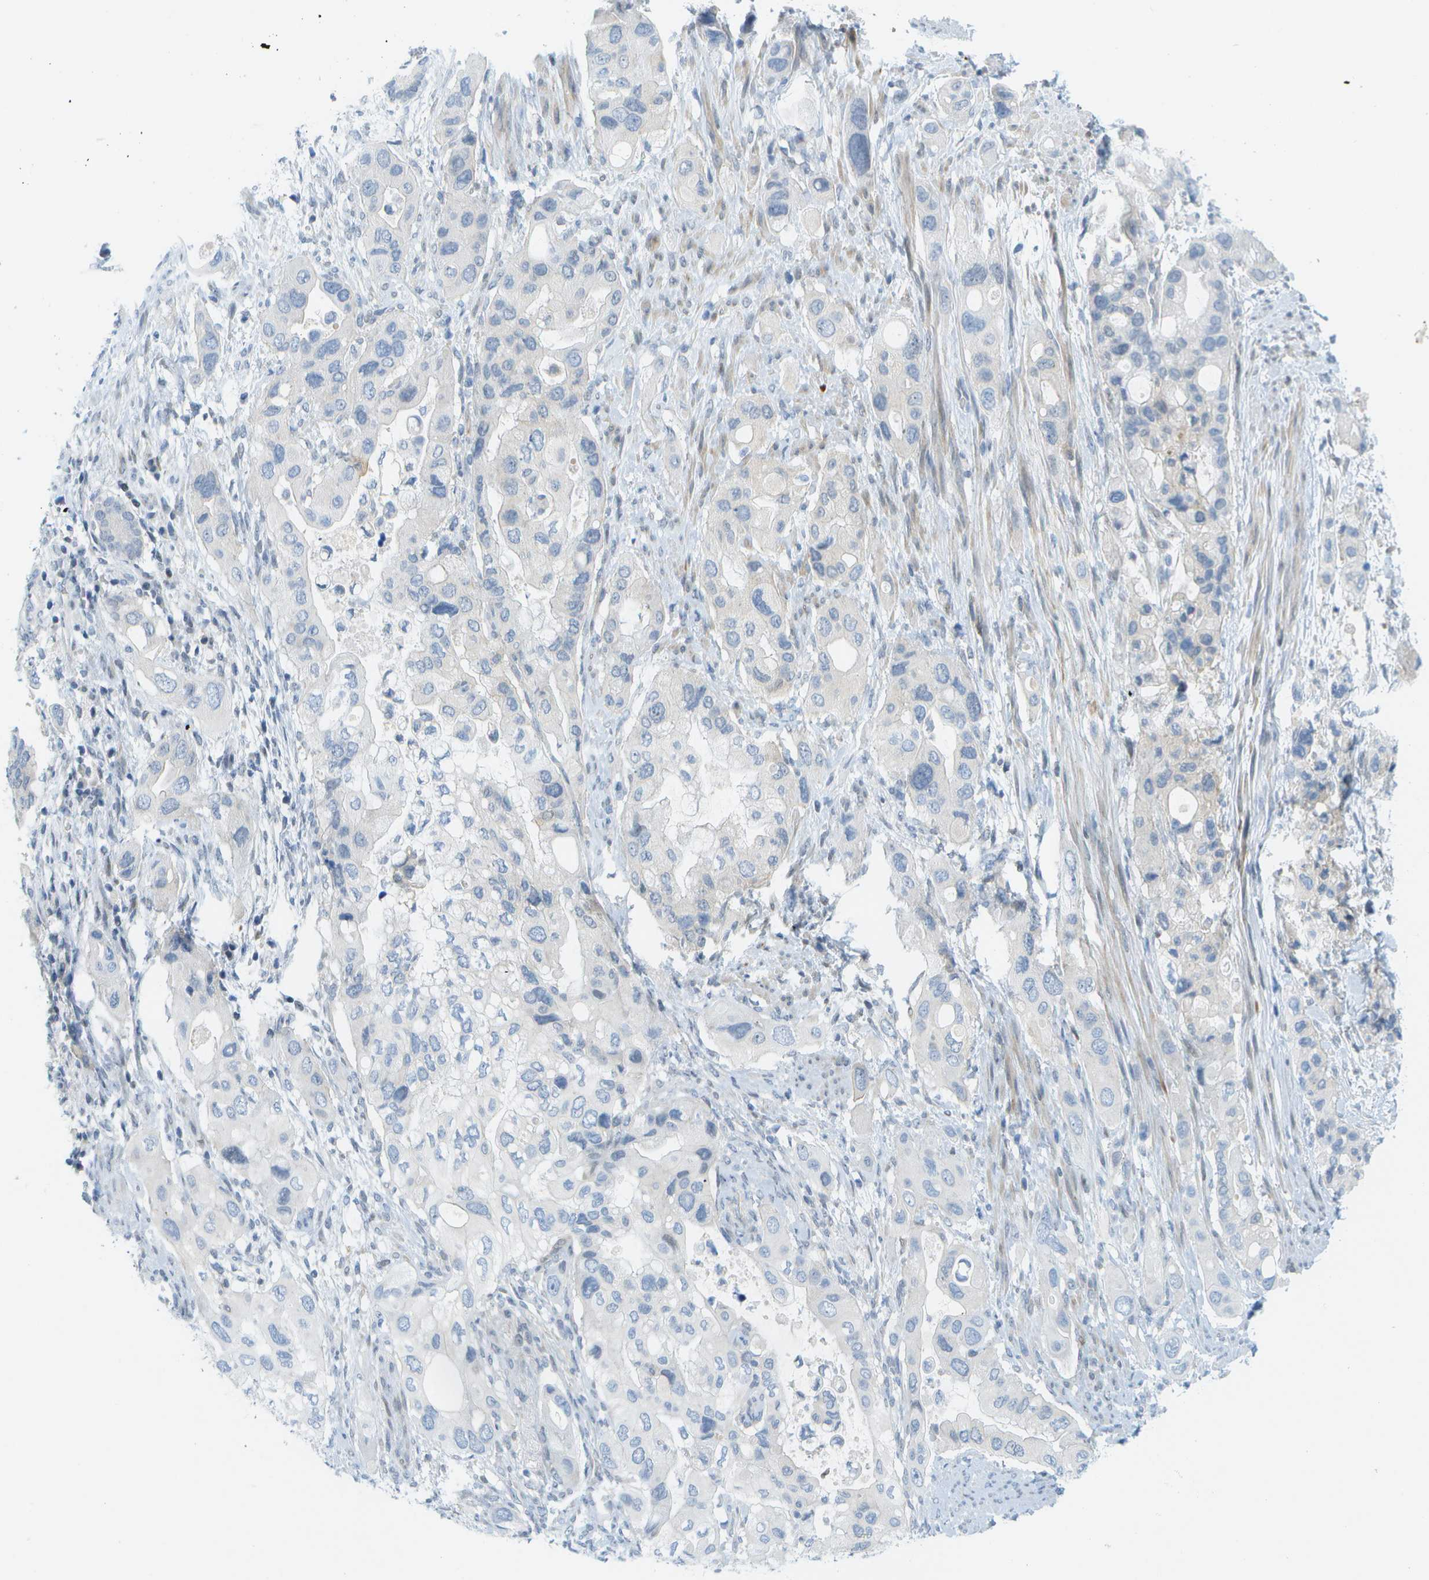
{"staining": {"intensity": "weak", "quantity": "<25%", "location": "cytoplasmic/membranous"}, "tissue": "pancreatic cancer", "cell_type": "Tumor cells", "image_type": "cancer", "snomed": [{"axis": "morphology", "description": "Adenocarcinoma, NOS"}, {"axis": "topography", "description": "Pancreas"}], "caption": "Micrograph shows no protein staining in tumor cells of pancreatic cancer (adenocarcinoma) tissue.", "gene": "CUL9", "patient": {"sex": "female", "age": 56}}